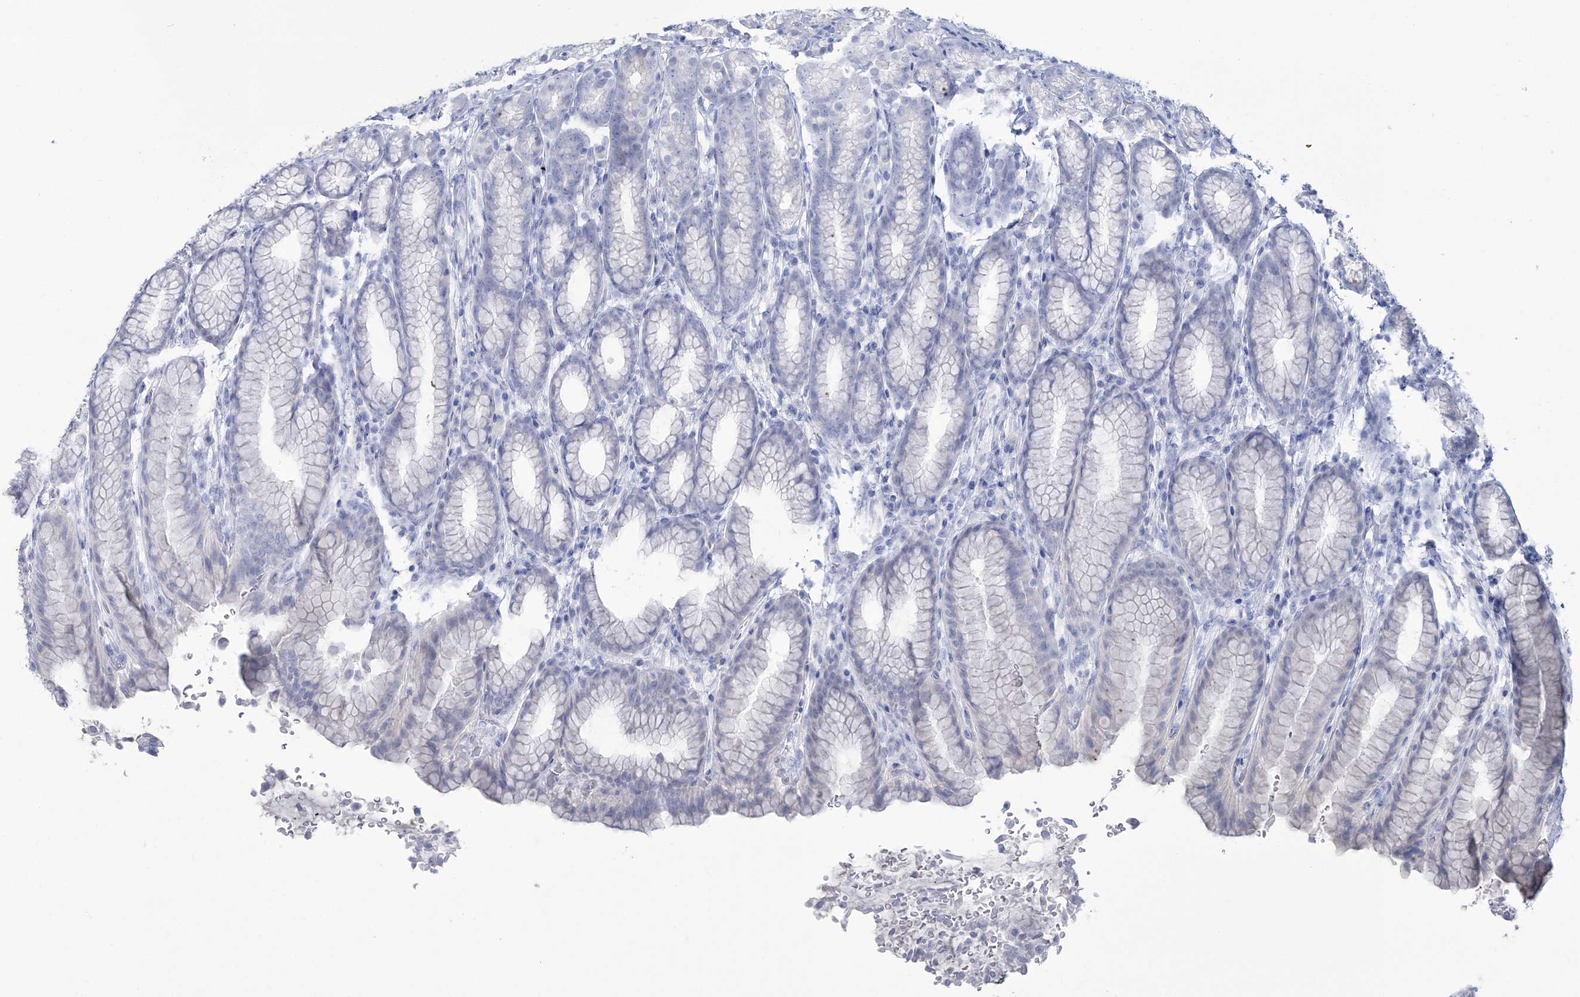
{"staining": {"intensity": "negative", "quantity": "none", "location": "none"}, "tissue": "stomach", "cell_type": "Glandular cells", "image_type": "normal", "snomed": [{"axis": "morphology", "description": "Normal tissue, NOS"}, {"axis": "topography", "description": "Stomach"}], "caption": "Human stomach stained for a protein using immunohistochemistry reveals no expression in glandular cells.", "gene": "CYP3A4", "patient": {"sex": "male", "age": 42}}